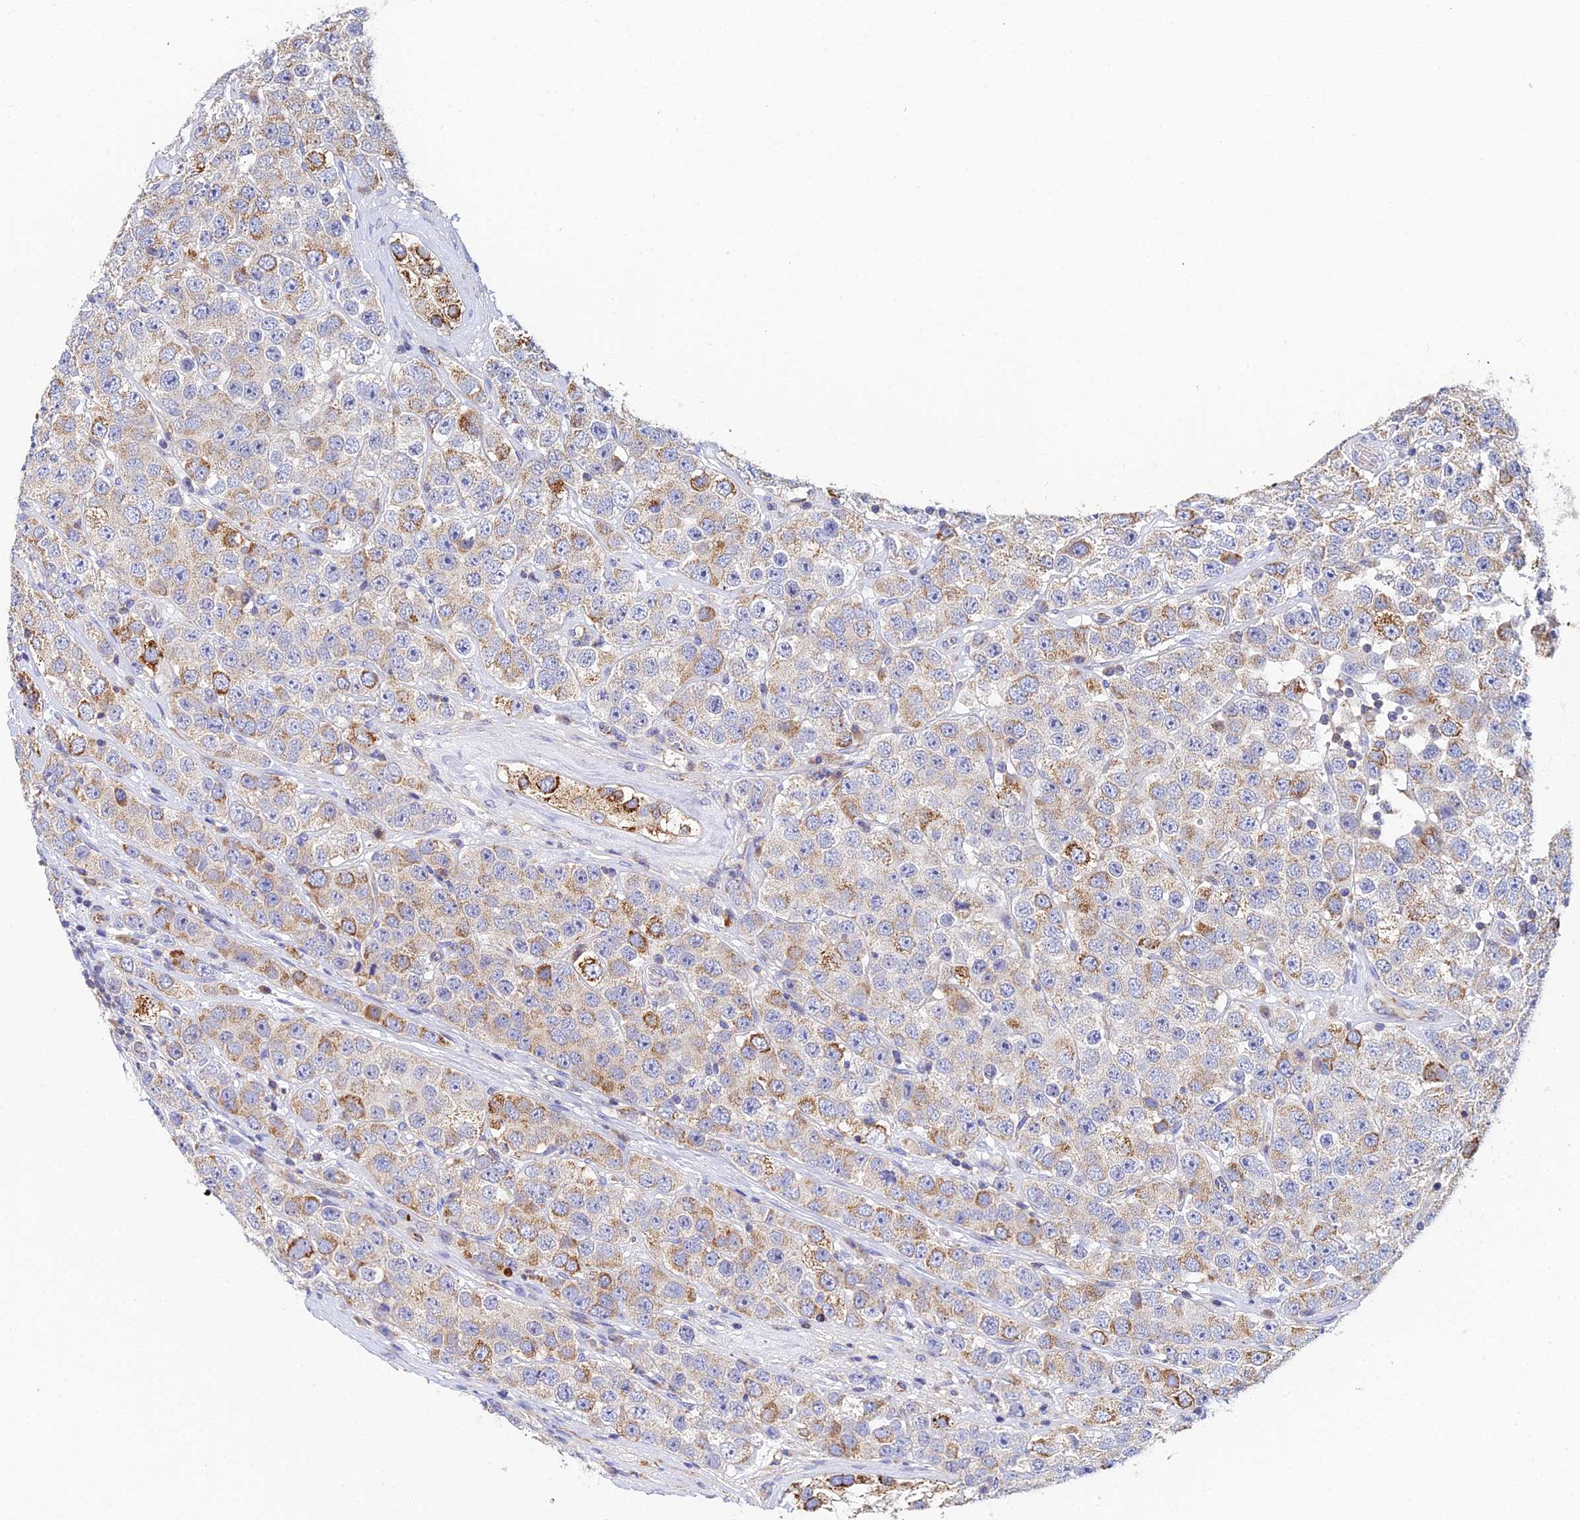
{"staining": {"intensity": "moderate", "quantity": "25%-75%", "location": "cytoplasmic/membranous"}, "tissue": "testis cancer", "cell_type": "Tumor cells", "image_type": "cancer", "snomed": [{"axis": "morphology", "description": "Seminoma, NOS"}, {"axis": "topography", "description": "Testis"}], "caption": "Approximately 25%-75% of tumor cells in human testis seminoma exhibit moderate cytoplasmic/membranous protein positivity as visualized by brown immunohistochemical staining.", "gene": "NIPSNAP3A", "patient": {"sex": "male", "age": 28}}